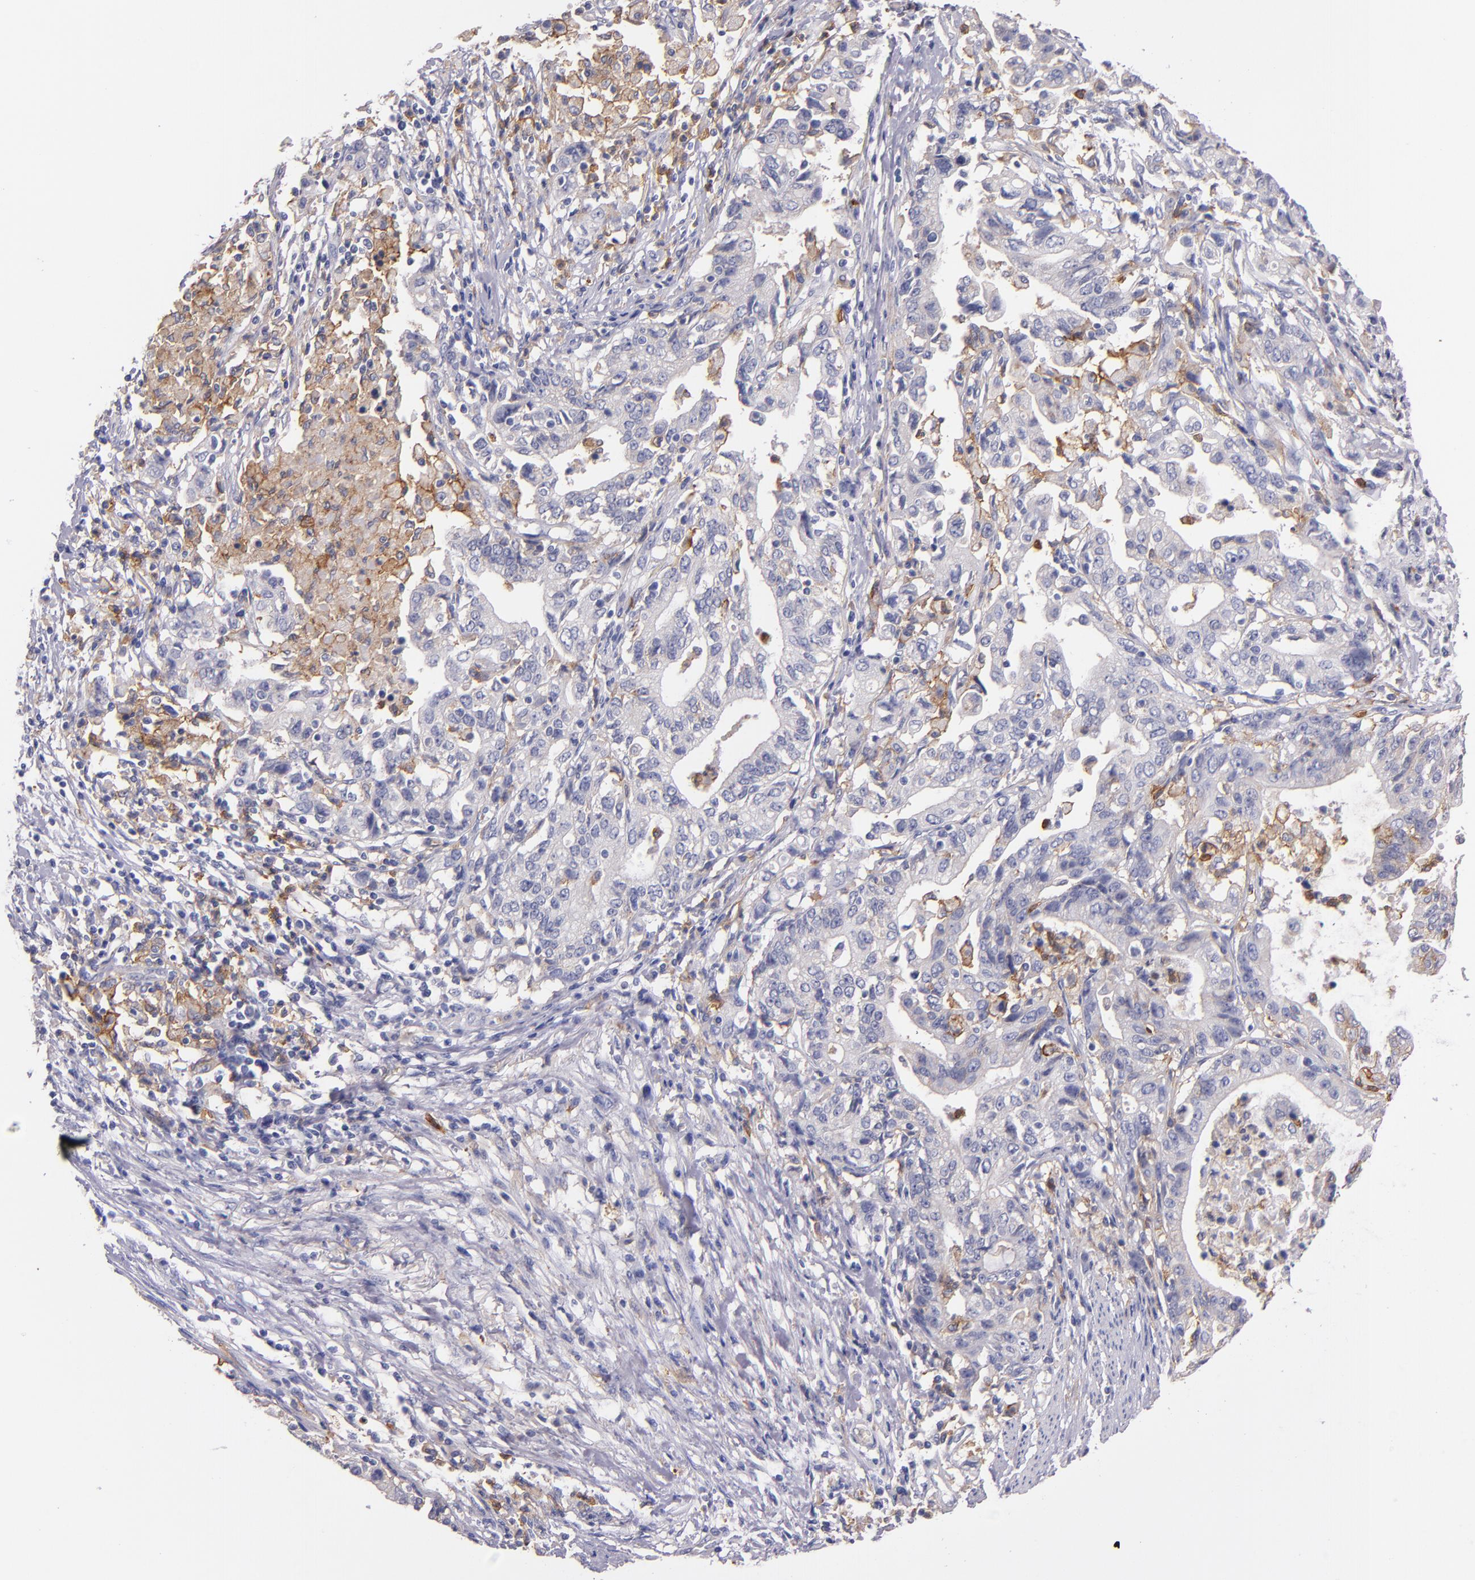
{"staining": {"intensity": "weak", "quantity": "<25%", "location": "cytoplasmic/membranous"}, "tissue": "stomach cancer", "cell_type": "Tumor cells", "image_type": "cancer", "snomed": [{"axis": "morphology", "description": "Adenocarcinoma, NOS"}, {"axis": "topography", "description": "Stomach, upper"}], "caption": "The IHC image has no significant expression in tumor cells of adenocarcinoma (stomach) tissue.", "gene": "C5AR1", "patient": {"sex": "female", "age": 50}}